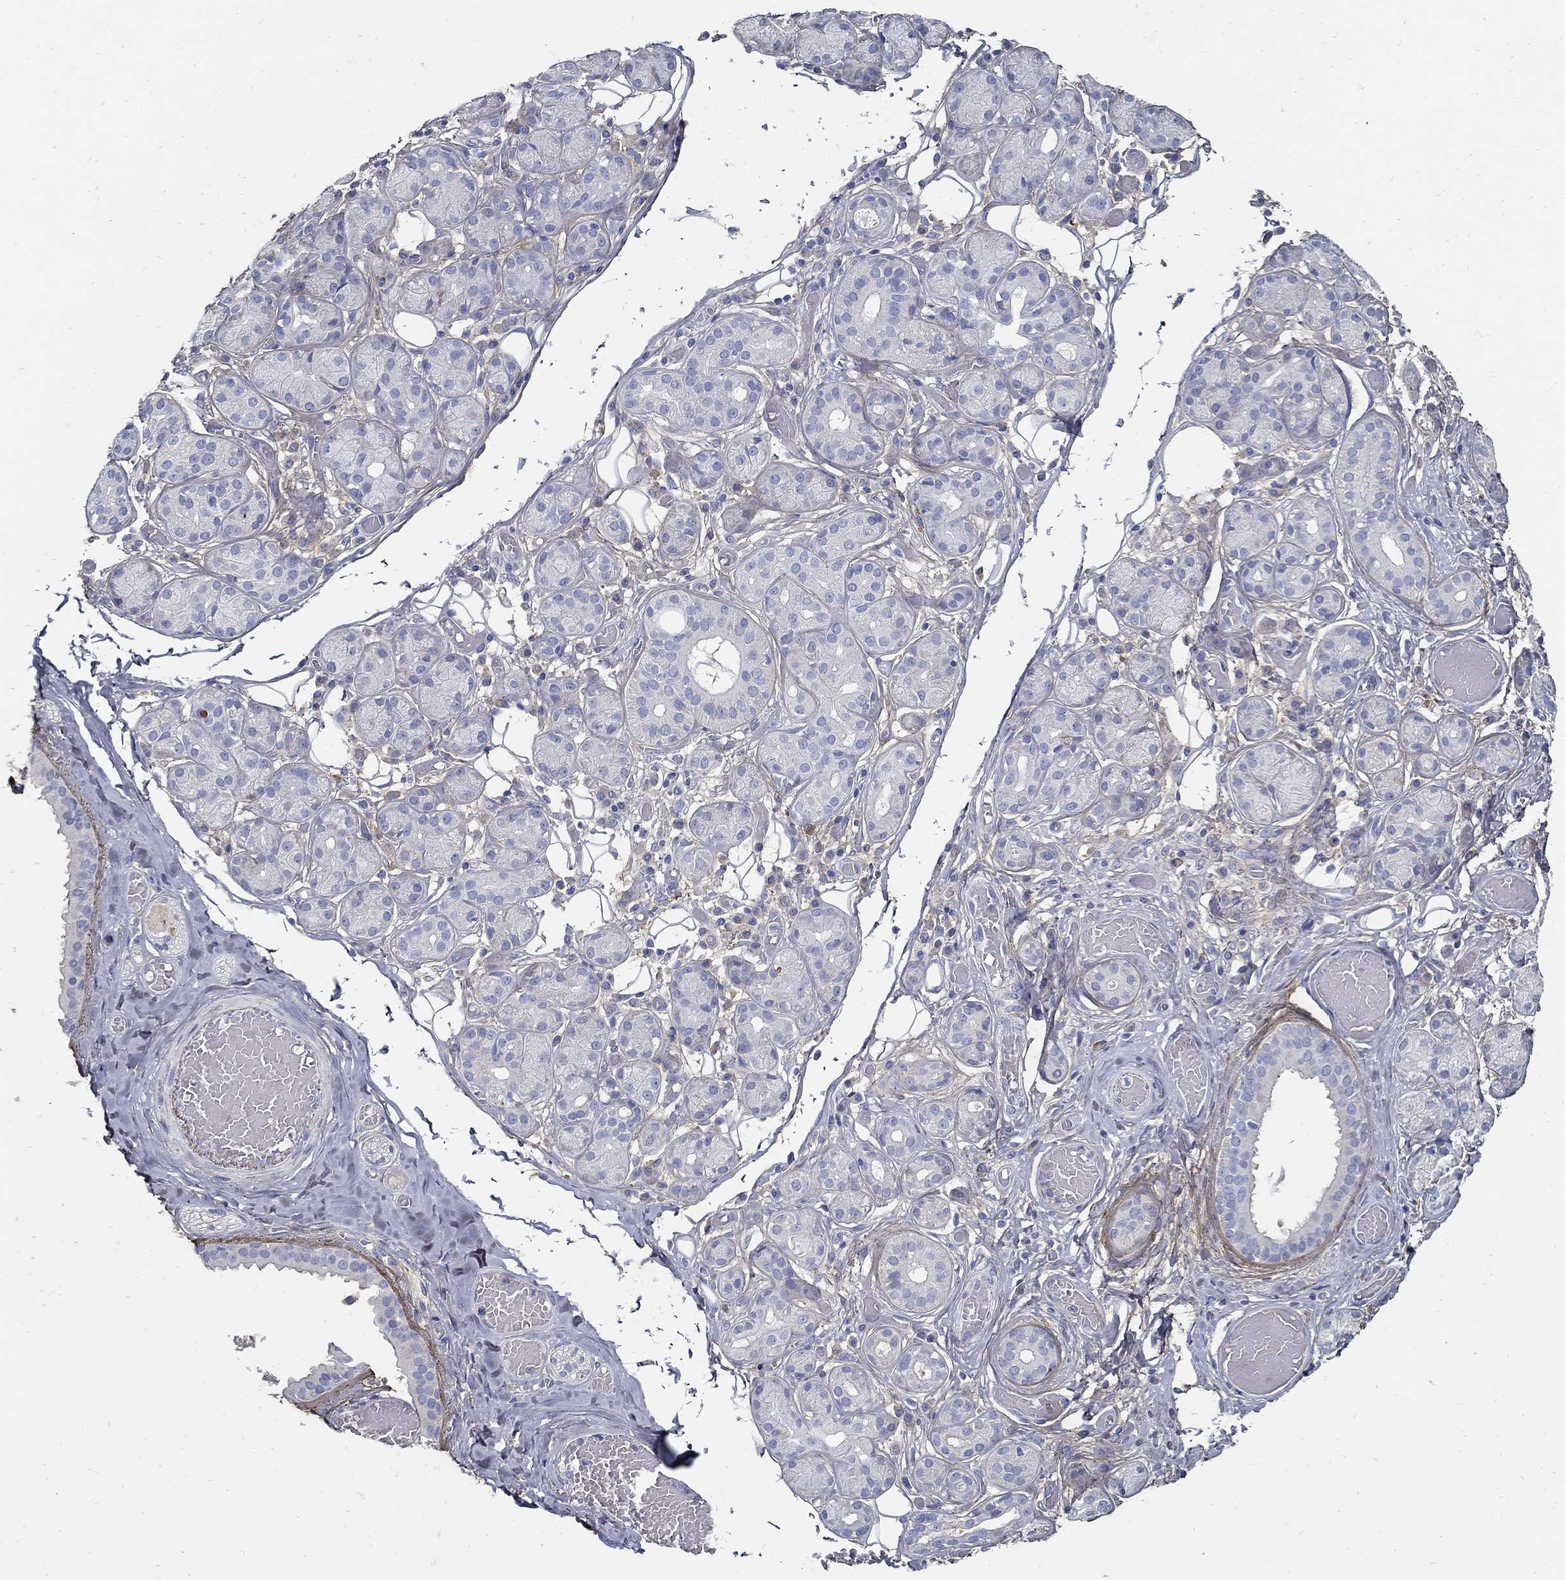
{"staining": {"intensity": "negative", "quantity": "none", "location": "none"}, "tissue": "salivary gland", "cell_type": "Glandular cells", "image_type": "normal", "snomed": [{"axis": "morphology", "description": "Normal tissue, NOS"}, {"axis": "topography", "description": "Salivary gland"}, {"axis": "topography", "description": "Peripheral nerve tissue"}], "caption": "This is an IHC photomicrograph of normal human salivary gland. There is no positivity in glandular cells.", "gene": "TGFBI", "patient": {"sex": "male", "age": 71}}